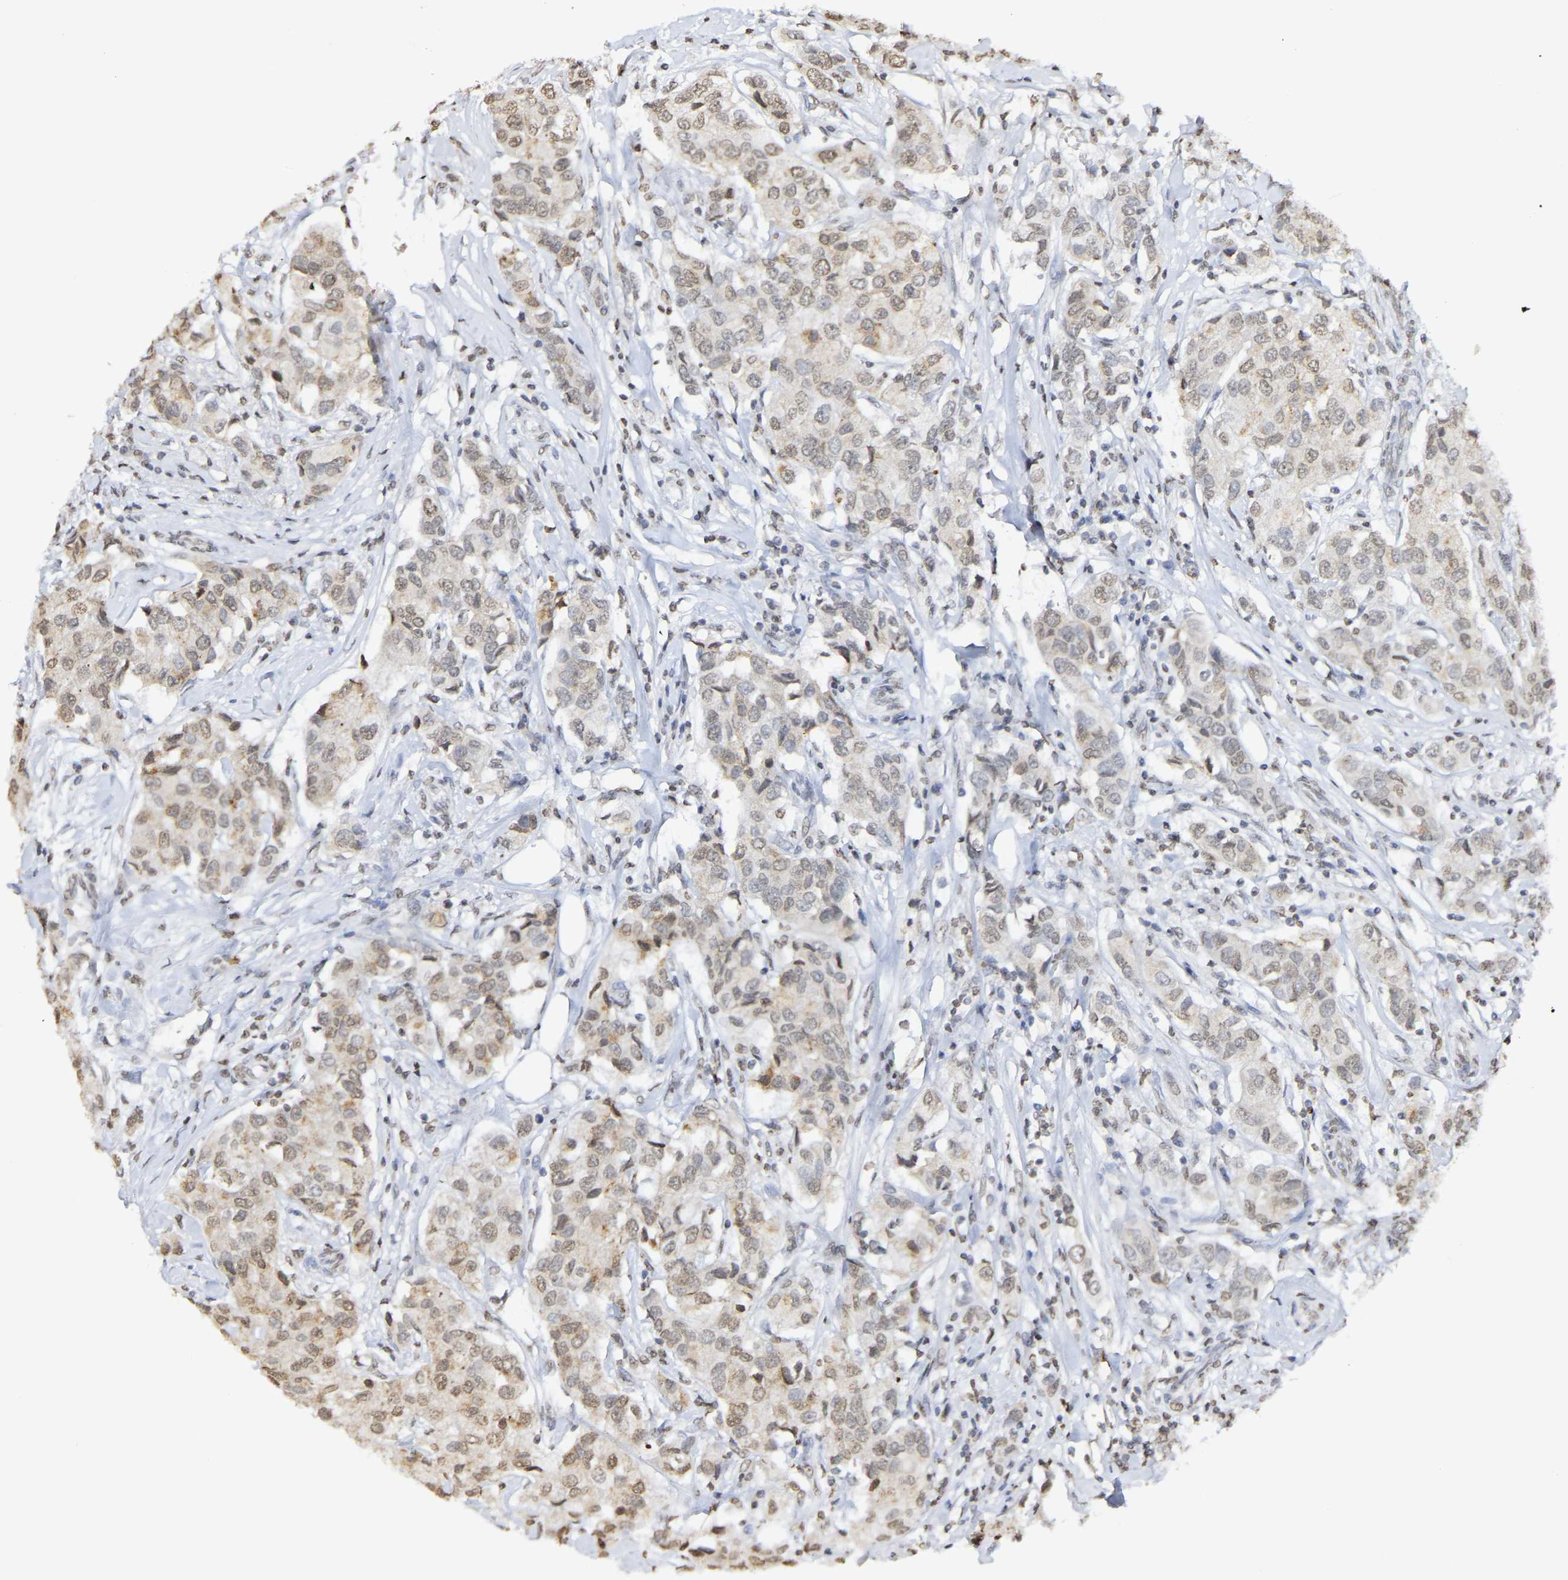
{"staining": {"intensity": "weak", "quantity": ">75%", "location": "cytoplasmic/membranous,nuclear"}, "tissue": "breast cancer", "cell_type": "Tumor cells", "image_type": "cancer", "snomed": [{"axis": "morphology", "description": "Duct carcinoma"}, {"axis": "topography", "description": "Breast"}], "caption": "Protein expression by immunohistochemistry demonstrates weak cytoplasmic/membranous and nuclear positivity in about >75% of tumor cells in invasive ductal carcinoma (breast).", "gene": "ATF4", "patient": {"sex": "female", "age": 80}}